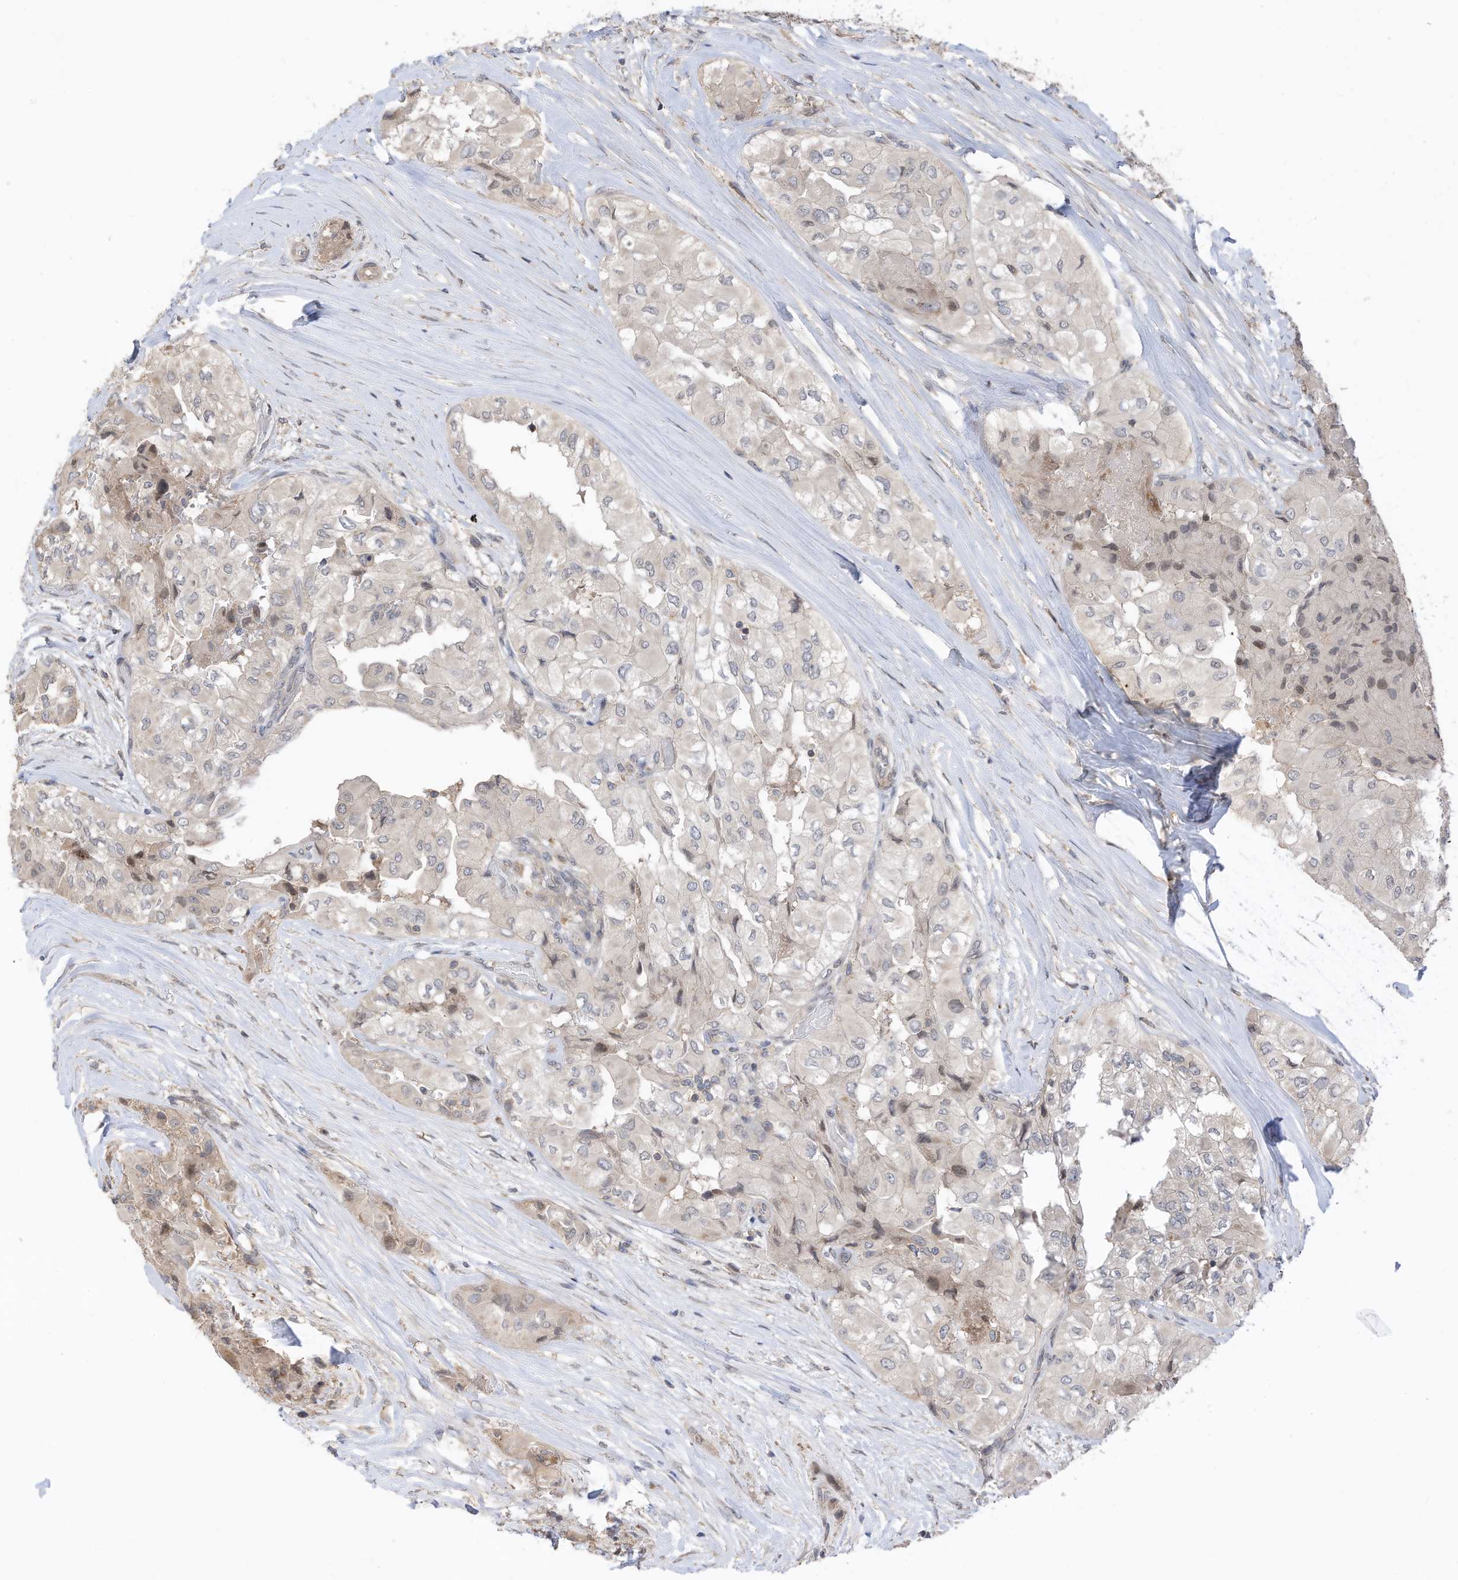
{"staining": {"intensity": "weak", "quantity": "<25%", "location": "nuclear"}, "tissue": "thyroid cancer", "cell_type": "Tumor cells", "image_type": "cancer", "snomed": [{"axis": "morphology", "description": "Papillary adenocarcinoma, NOS"}, {"axis": "topography", "description": "Thyroid gland"}], "caption": "Photomicrograph shows no significant protein expression in tumor cells of thyroid papillary adenocarcinoma. (DAB (3,3'-diaminobenzidine) immunohistochemistry, high magnification).", "gene": "REC8", "patient": {"sex": "female", "age": 59}}